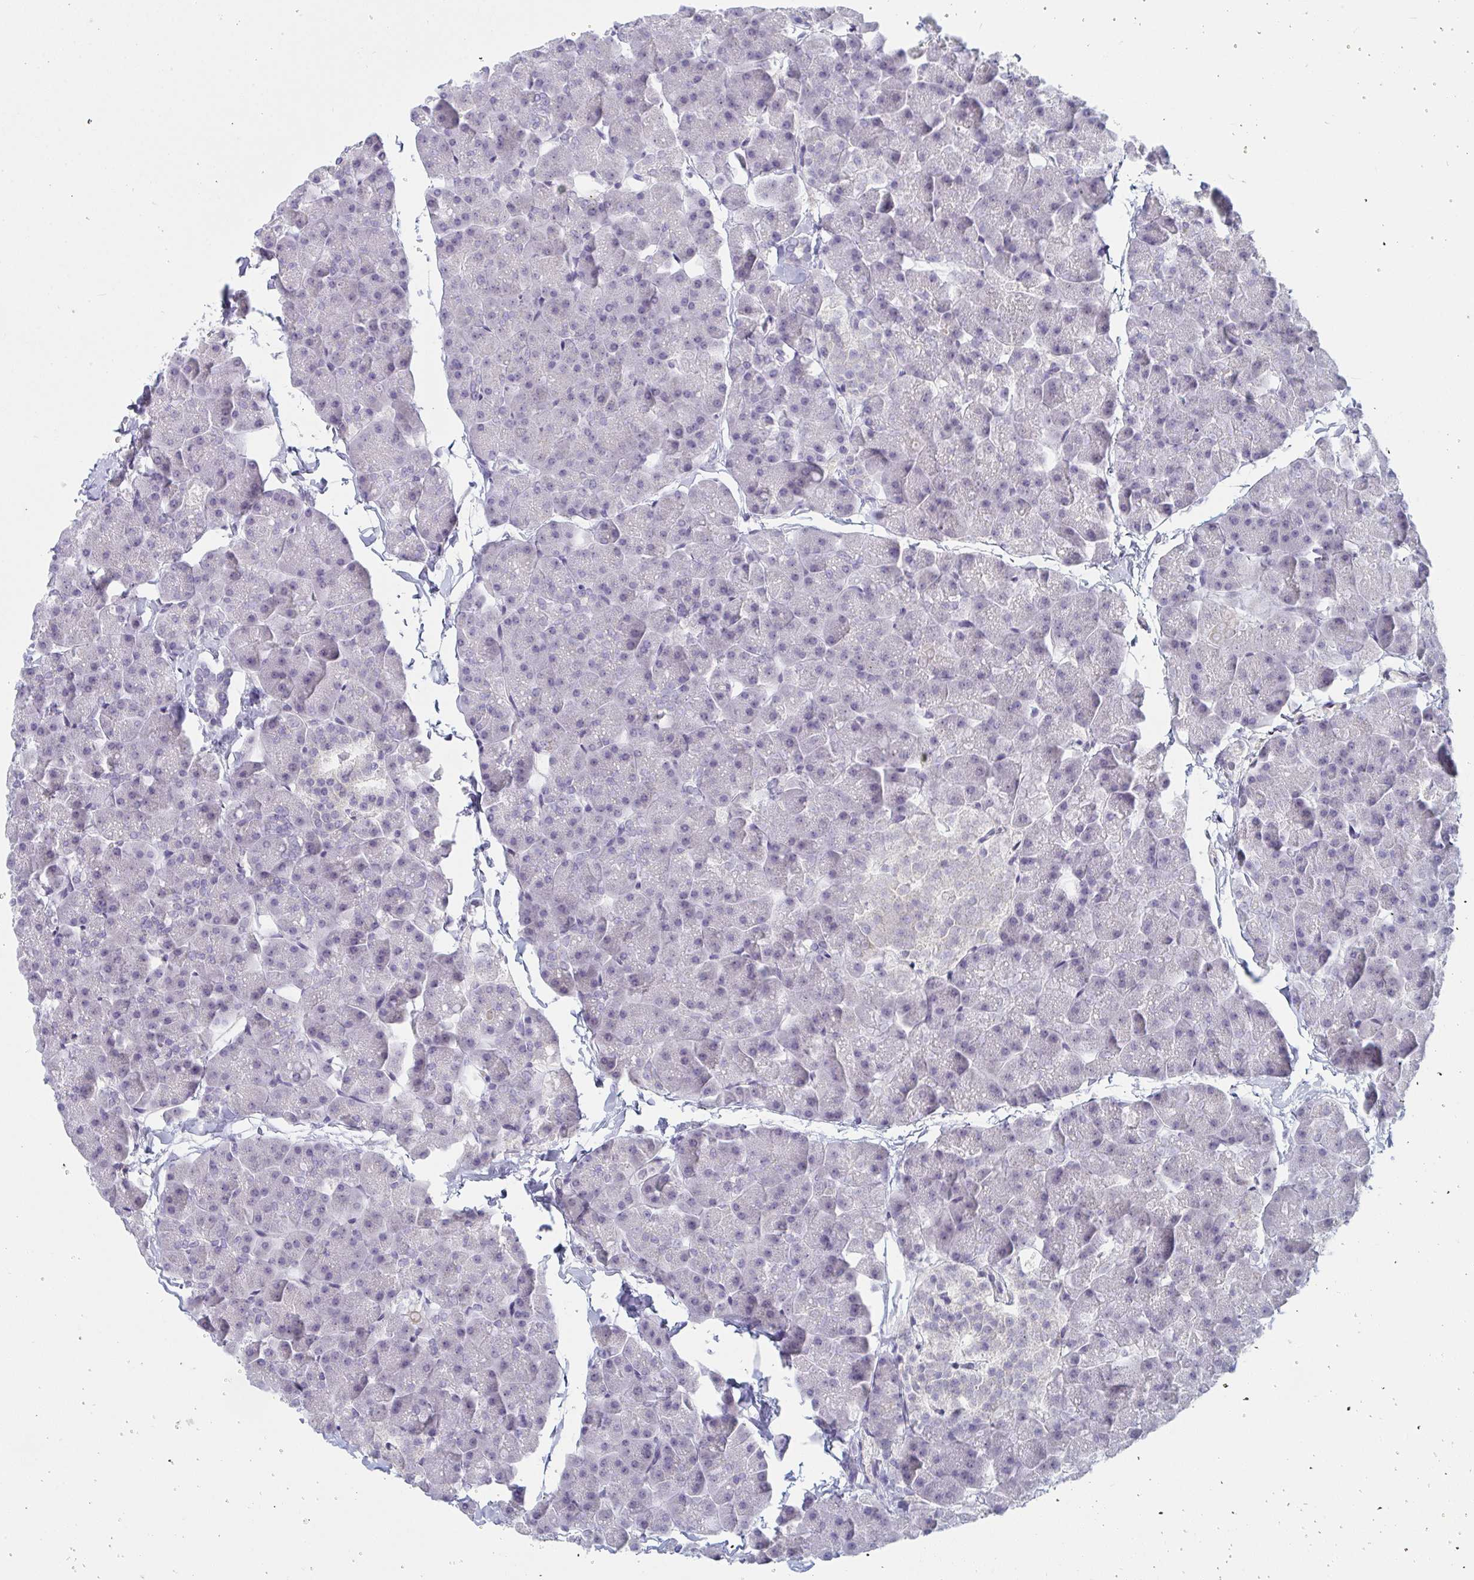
{"staining": {"intensity": "weak", "quantity": "25%-75%", "location": "nuclear"}, "tissue": "pancreas", "cell_type": "Exocrine glandular cells", "image_type": "normal", "snomed": [{"axis": "morphology", "description": "Normal tissue, NOS"}, {"axis": "topography", "description": "Pancreas"}], "caption": "This is a photomicrograph of immunohistochemistry staining of unremarkable pancreas, which shows weak positivity in the nuclear of exocrine glandular cells.", "gene": "CENPT", "patient": {"sex": "male", "age": 35}}